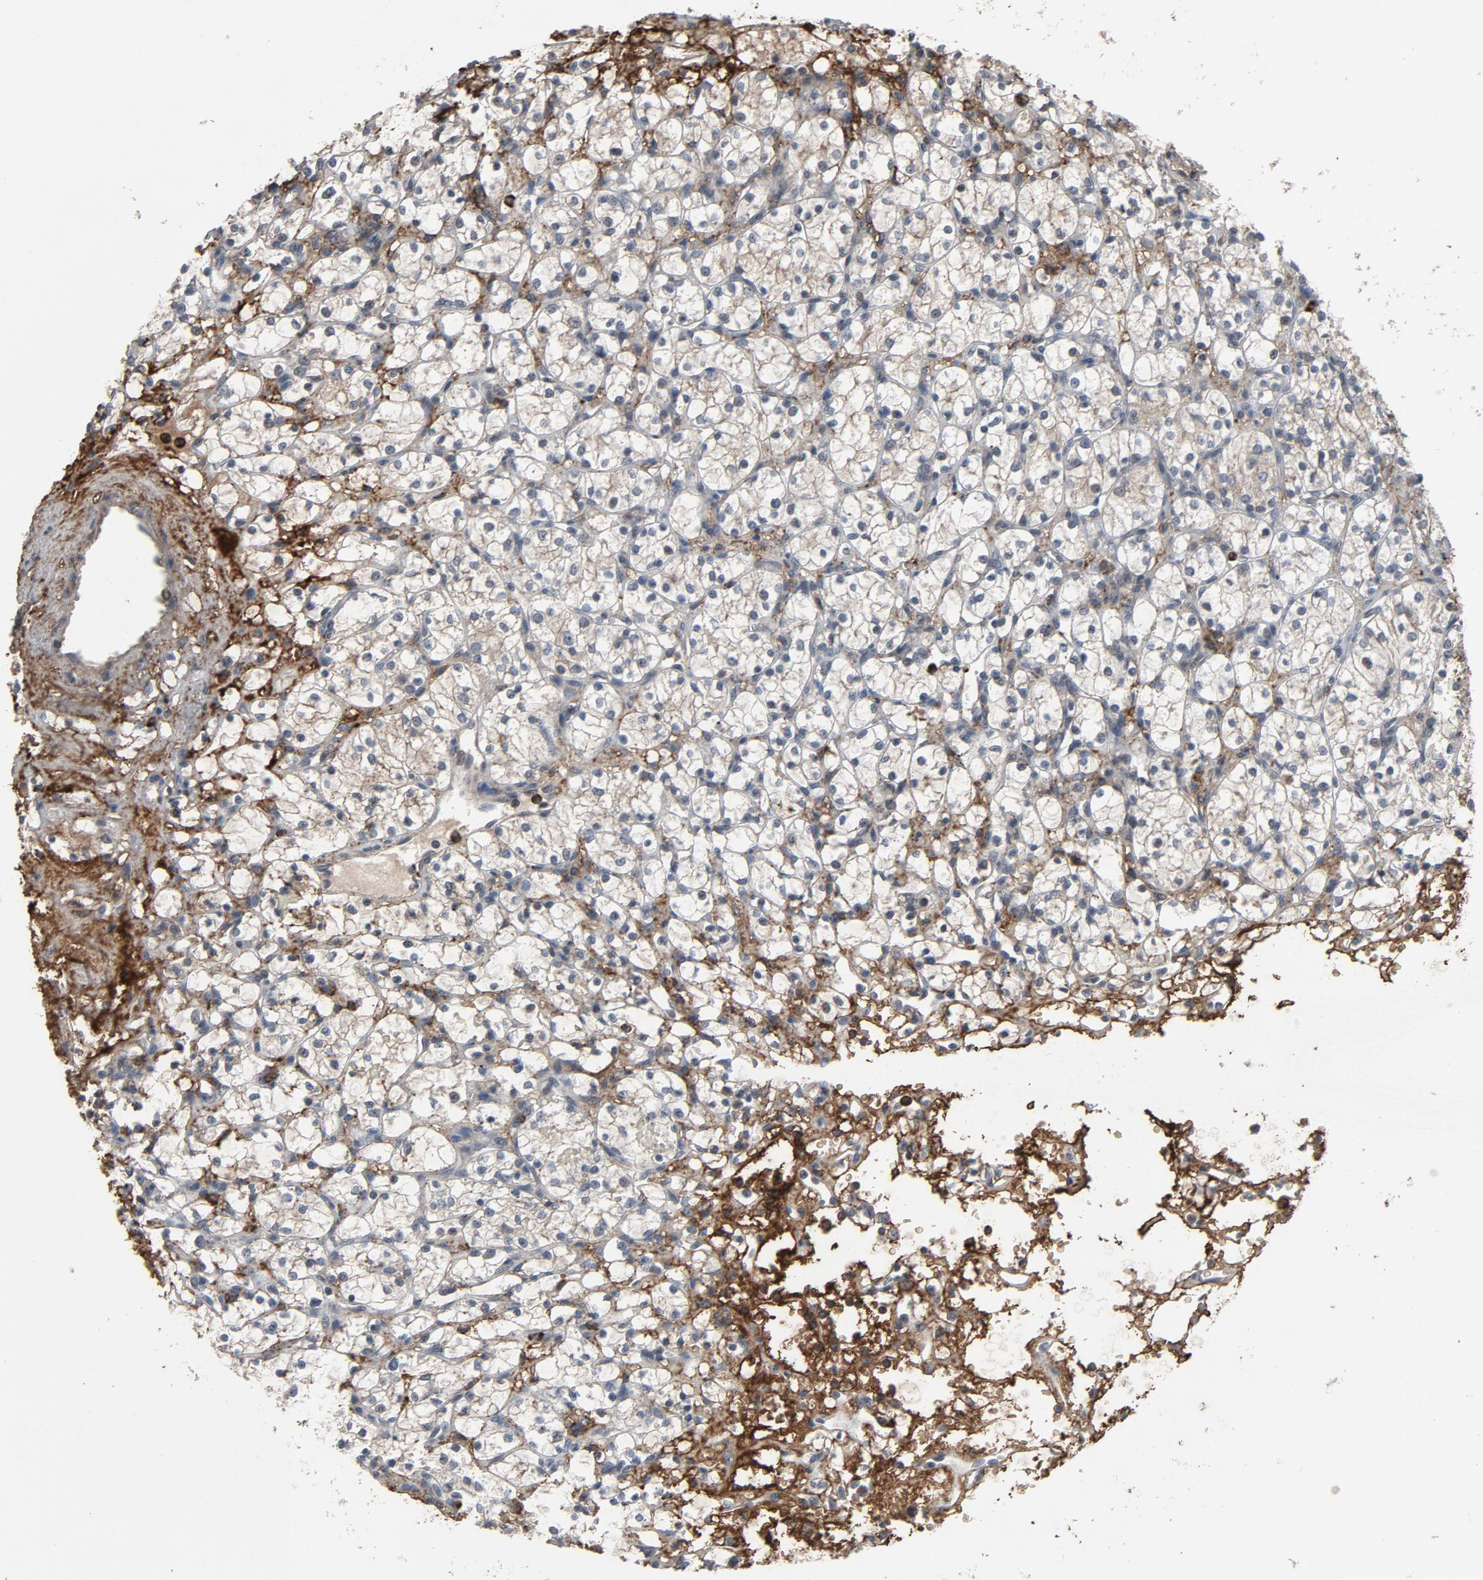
{"staining": {"intensity": "negative", "quantity": "none", "location": "none"}, "tissue": "renal cancer", "cell_type": "Tumor cells", "image_type": "cancer", "snomed": [{"axis": "morphology", "description": "Adenocarcinoma, NOS"}, {"axis": "topography", "description": "Kidney"}], "caption": "High power microscopy photomicrograph of an immunohistochemistry (IHC) image of renal adenocarcinoma, revealing no significant positivity in tumor cells. (DAB (3,3'-diaminobenzidine) immunohistochemistry (IHC) visualized using brightfield microscopy, high magnification).", "gene": "PDZD4", "patient": {"sex": "female", "age": 60}}